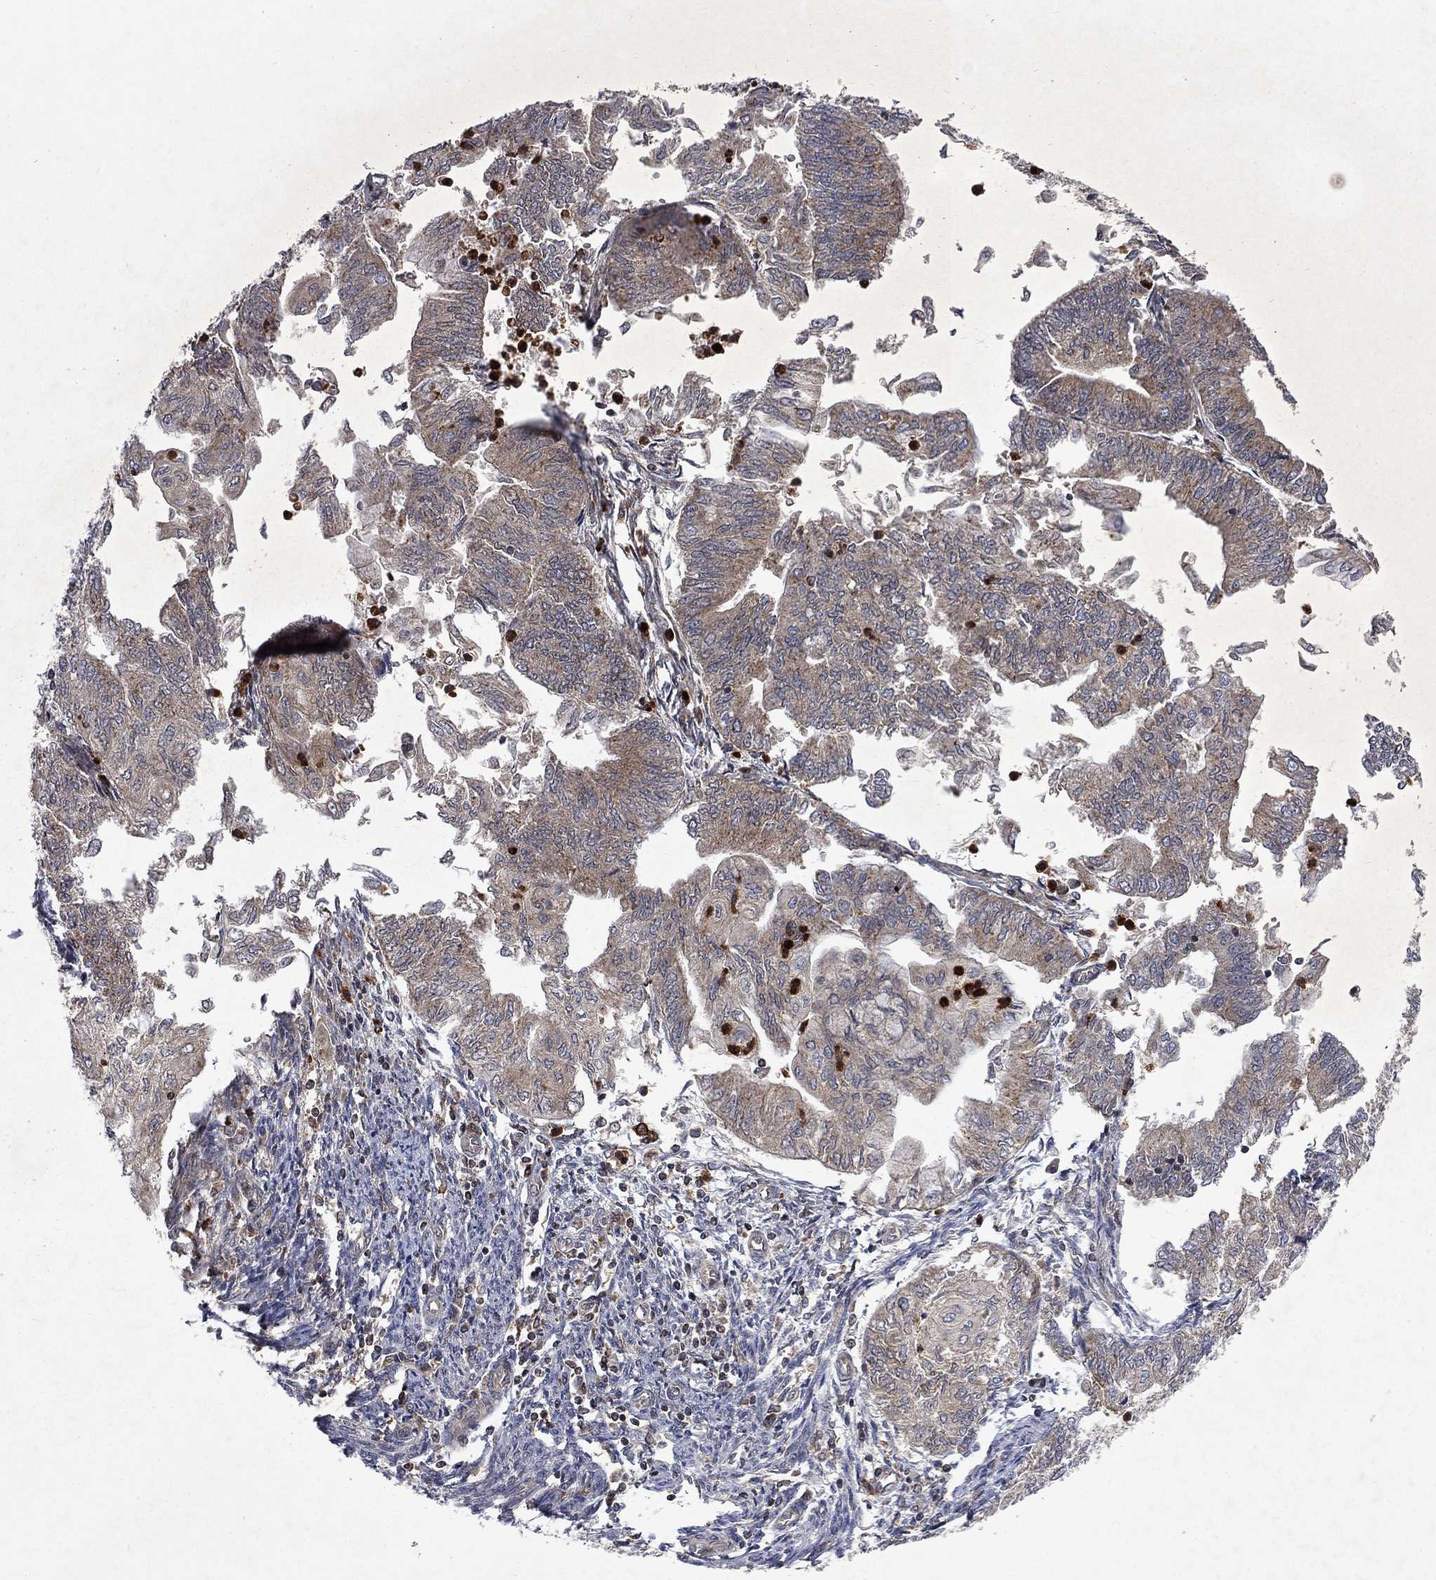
{"staining": {"intensity": "moderate", "quantity": "<25%", "location": "cytoplasmic/membranous"}, "tissue": "endometrial cancer", "cell_type": "Tumor cells", "image_type": "cancer", "snomed": [{"axis": "morphology", "description": "Adenocarcinoma, NOS"}, {"axis": "topography", "description": "Endometrium"}], "caption": "This histopathology image displays endometrial cancer stained with IHC to label a protein in brown. The cytoplasmic/membranous of tumor cells show moderate positivity for the protein. Nuclei are counter-stained blue.", "gene": "TMEM33", "patient": {"sex": "female", "age": 59}}